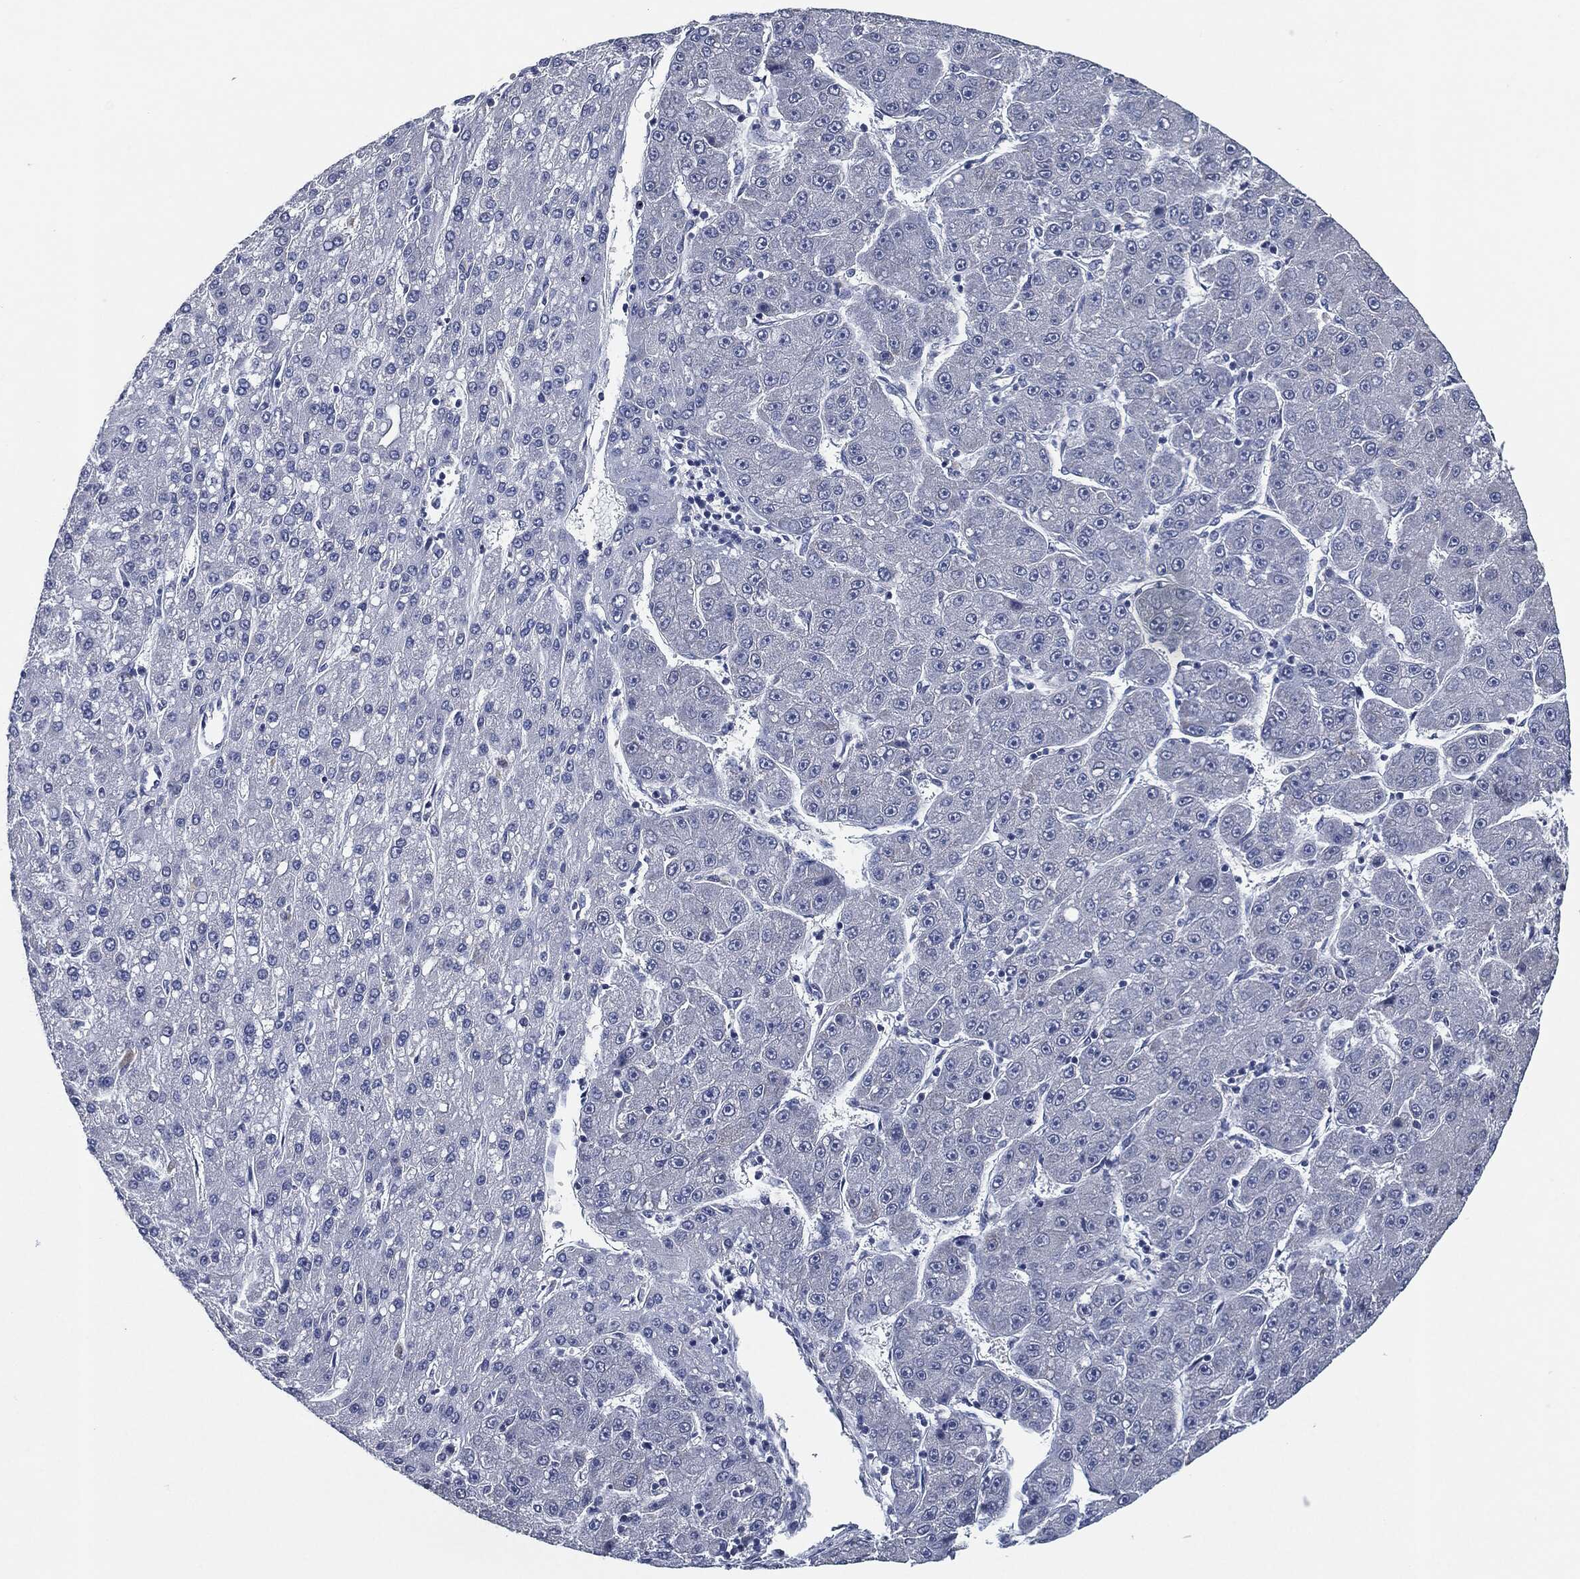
{"staining": {"intensity": "negative", "quantity": "none", "location": "none"}, "tissue": "liver cancer", "cell_type": "Tumor cells", "image_type": "cancer", "snomed": [{"axis": "morphology", "description": "Carcinoma, Hepatocellular, NOS"}, {"axis": "topography", "description": "Liver"}], "caption": "The immunohistochemistry image has no significant positivity in tumor cells of liver cancer tissue. Nuclei are stained in blue.", "gene": "IL2RG", "patient": {"sex": "male", "age": 67}}